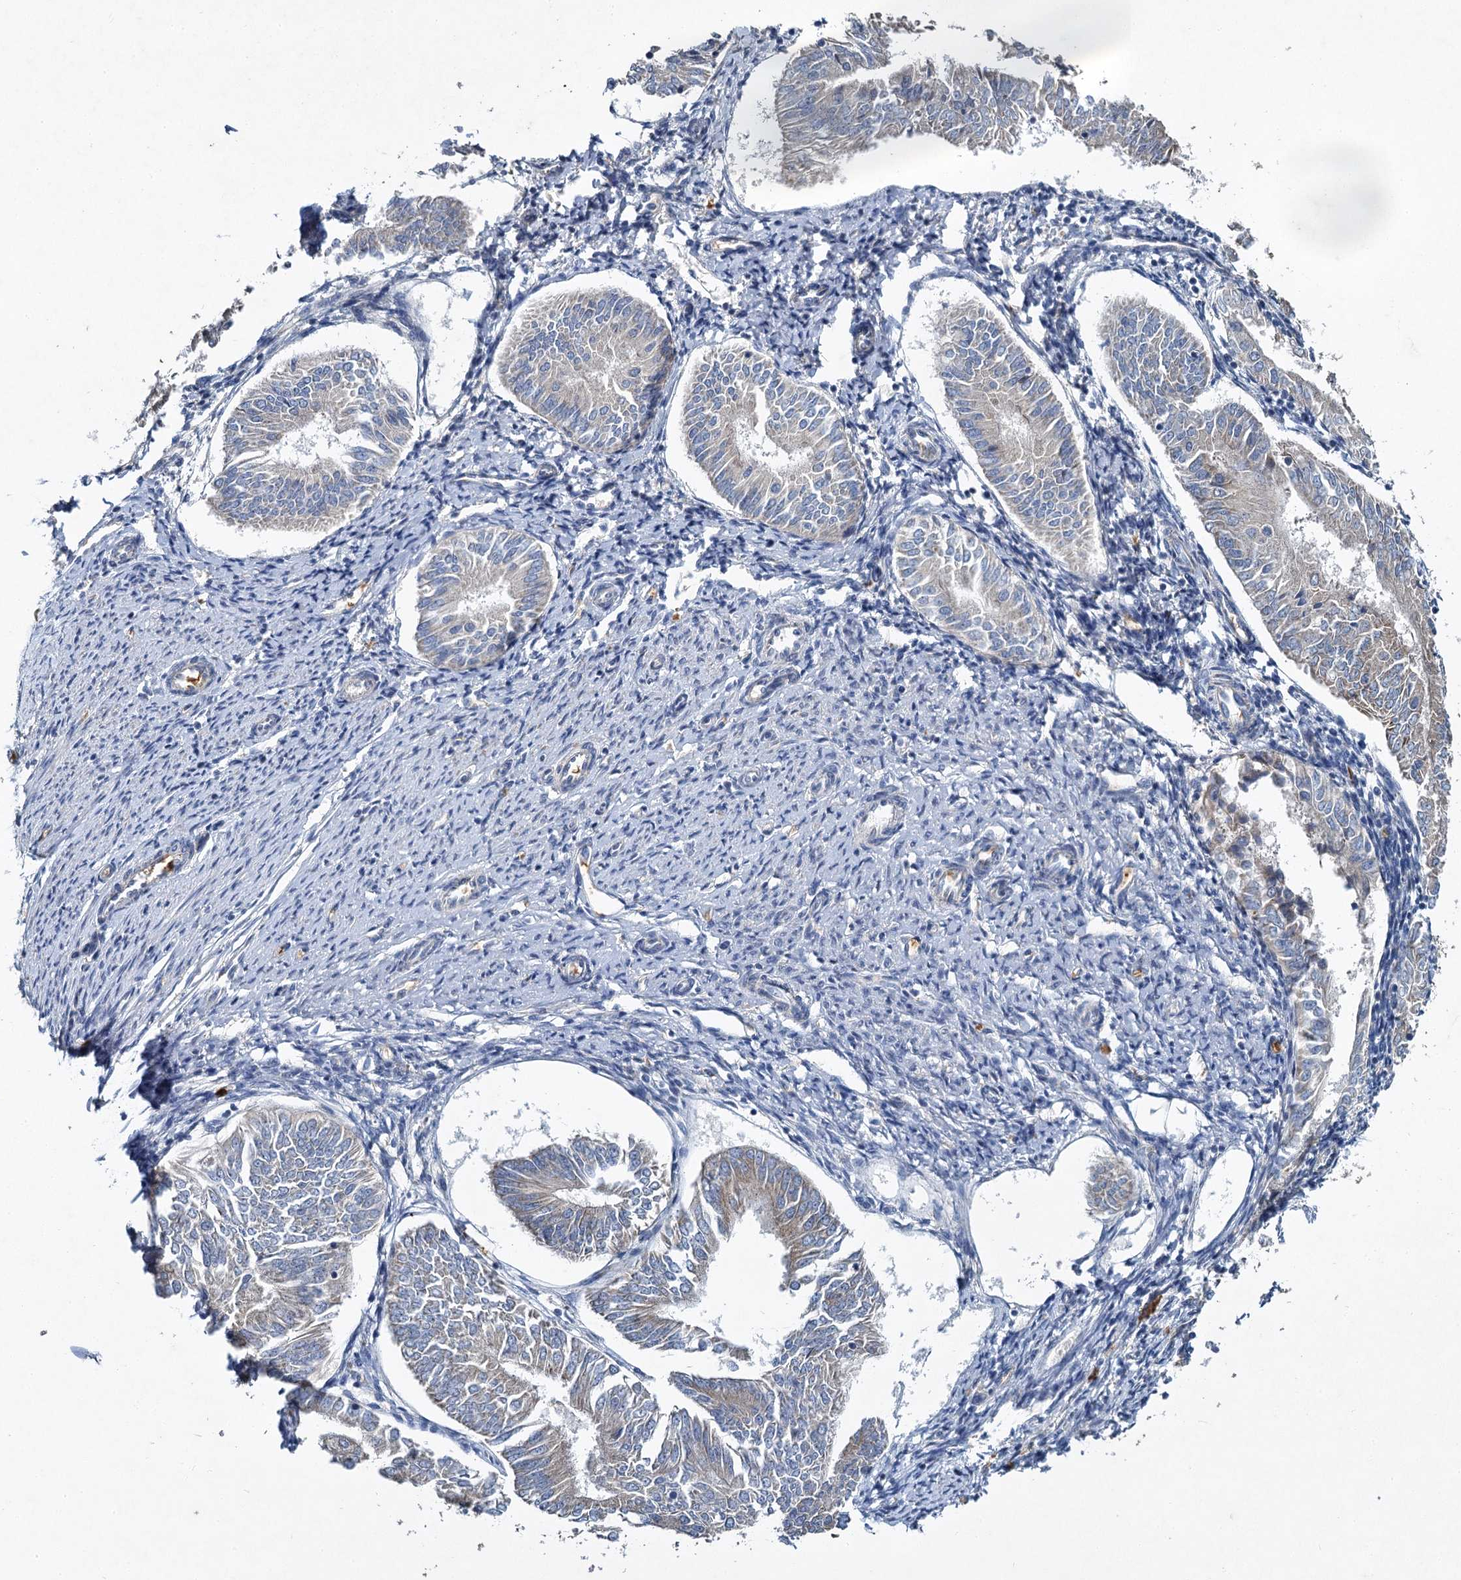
{"staining": {"intensity": "weak", "quantity": "<25%", "location": "cytoplasmic/membranous"}, "tissue": "endometrial cancer", "cell_type": "Tumor cells", "image_type": "cancer", "snomed": [{"axis": "morphology", "description": "Adenocarcinoma, NOS"}, {"axis": "topography", "description": "Endometrium"}], "caption": "High power microscopy image of an immunohistochemistry (IHC) photomicrograph of endometrial cancer (adenocarcinoma), revealing no significant positivity in tumor cells.", "gene": "BCS1L", "patient": {"sex": "female", "age": 58}}